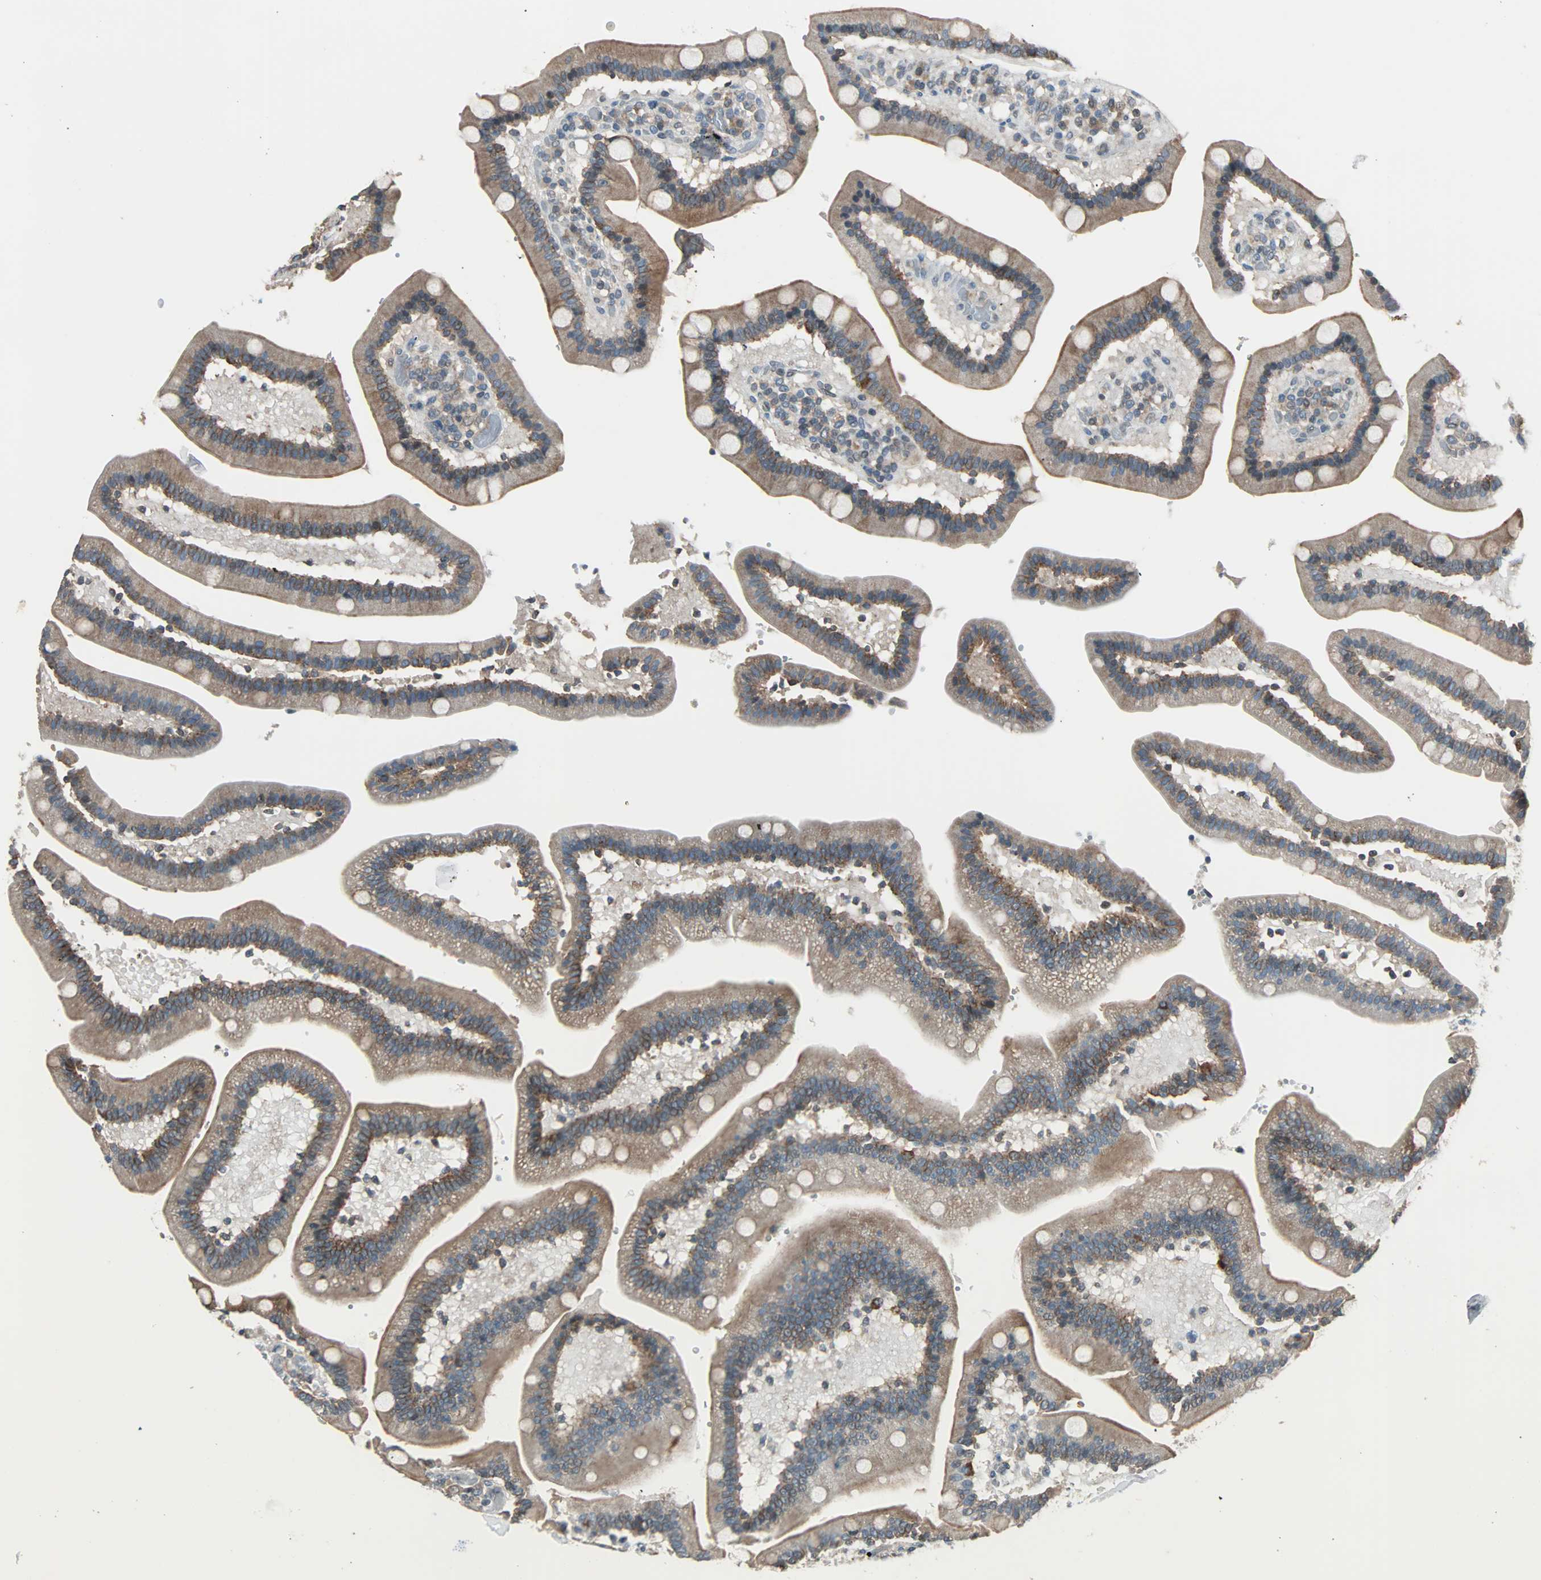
{"staining": {"intensity": "moderate", "quantity": ">75%", "location": "cytoplasmic/membranous"}, "tissue": "duodenum", "cell_type": "Glandular cells", "image_type": "normal", "snomed": [{"axis": "morphology", "description": "Normal tissue, NOS"}, {"axis": "topography", "description": "Duodenum"}], "caption": "Approximately >75% of glandular cells in benign human duodenum show moderate cytoplasmic/membranous protein expression as visualized by brown immunohistochemical staining.", "gene": "MAP3K21", "patient": {"sex": "male", "age": 66}}